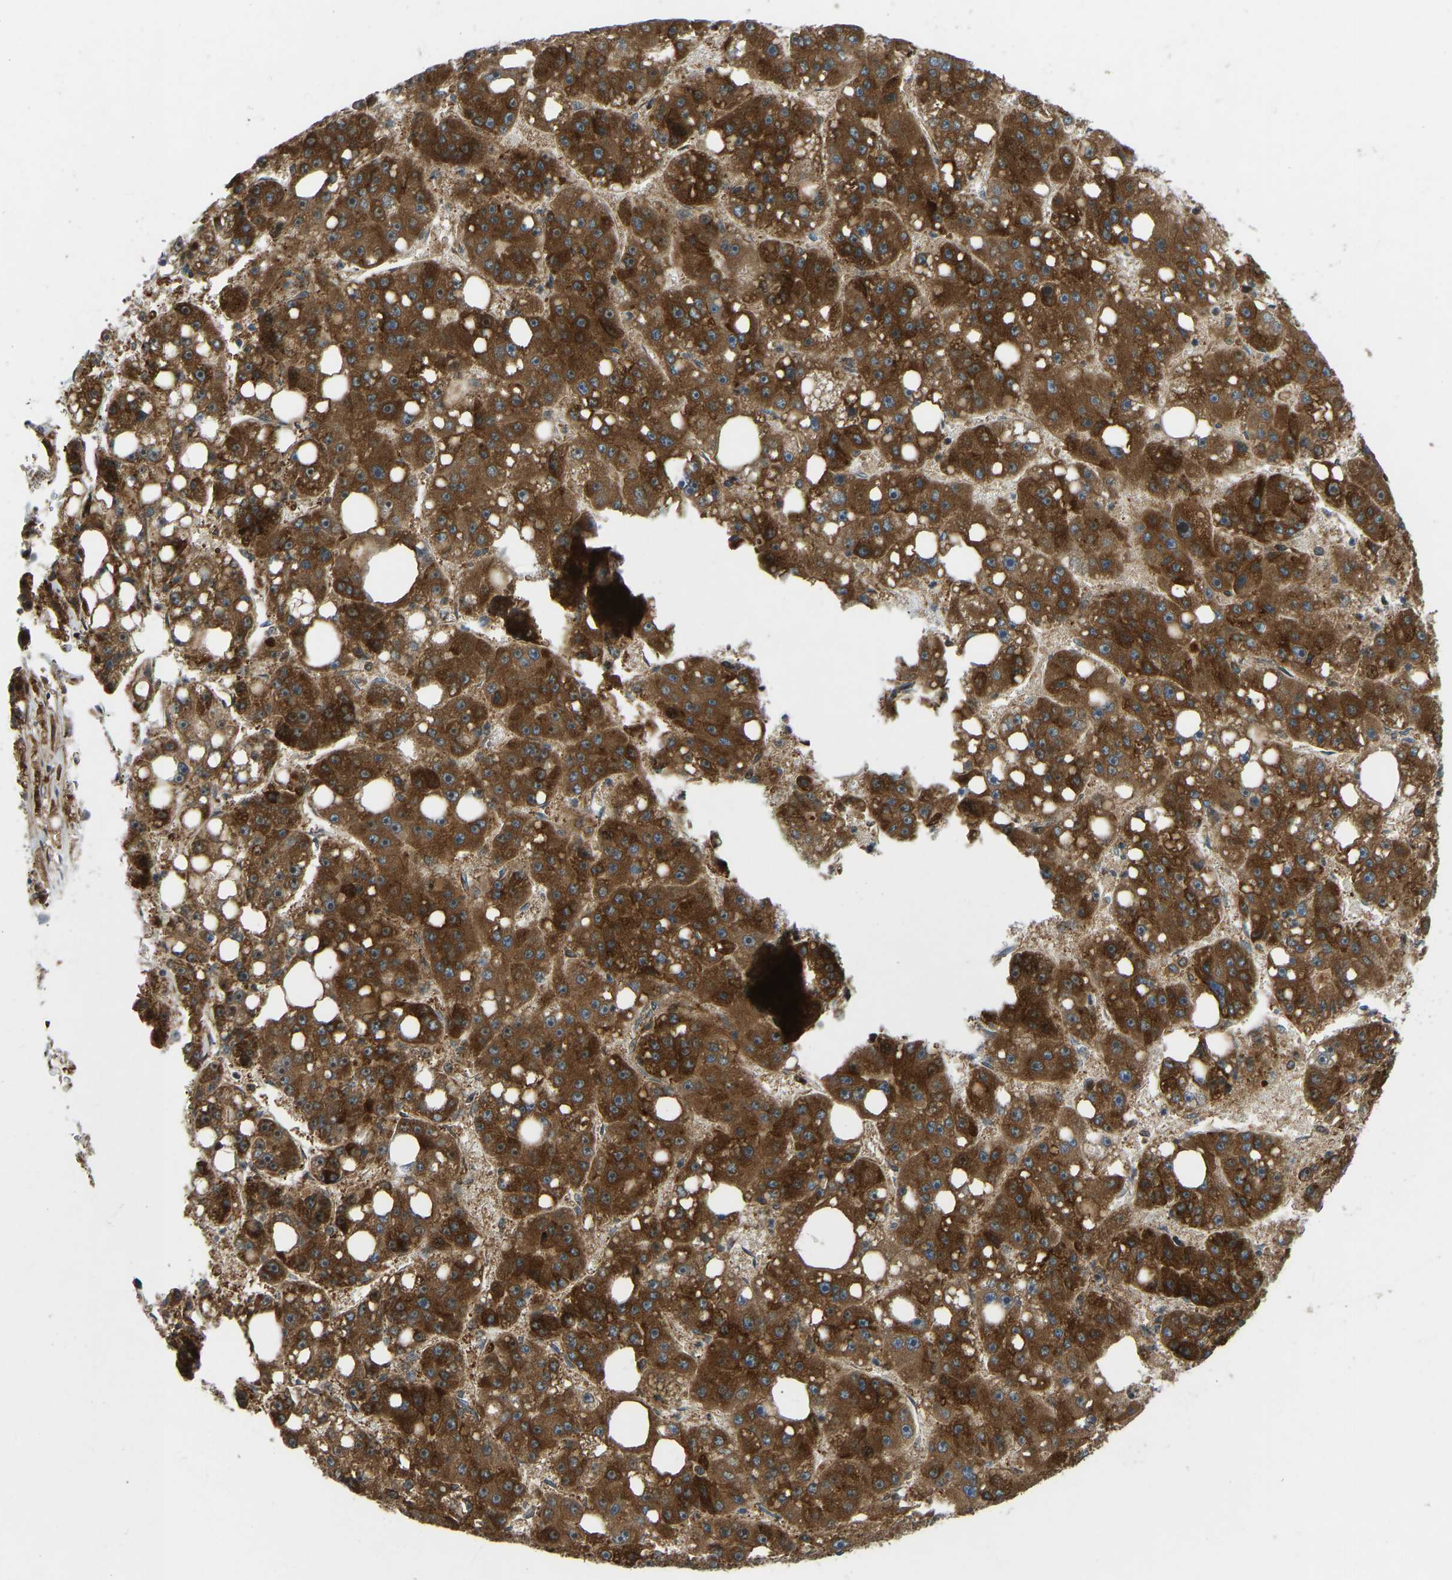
{"staining": {"intensity": "strong", "quantity": ">75%", "location": "cytoplasmic/membranous"}, "tissue": "liver cancer", "cell_type": "Tumor cells", "image_type": "cancer", "snomed": [{"axis": "morphology", "description": "Carcinoma, Hepatocellular, NOS"}, {"axis": "topography", "description": "Liver"}], "caption": "Human liver cancer (hepatocellular carcinoma) stained for a protein (brown) exhibits strong cytoplasmic/membranous positive positivity in about >75% of tumor cells.", "gene": "OS9", "patient": {"sex": "female", "age": 61}}